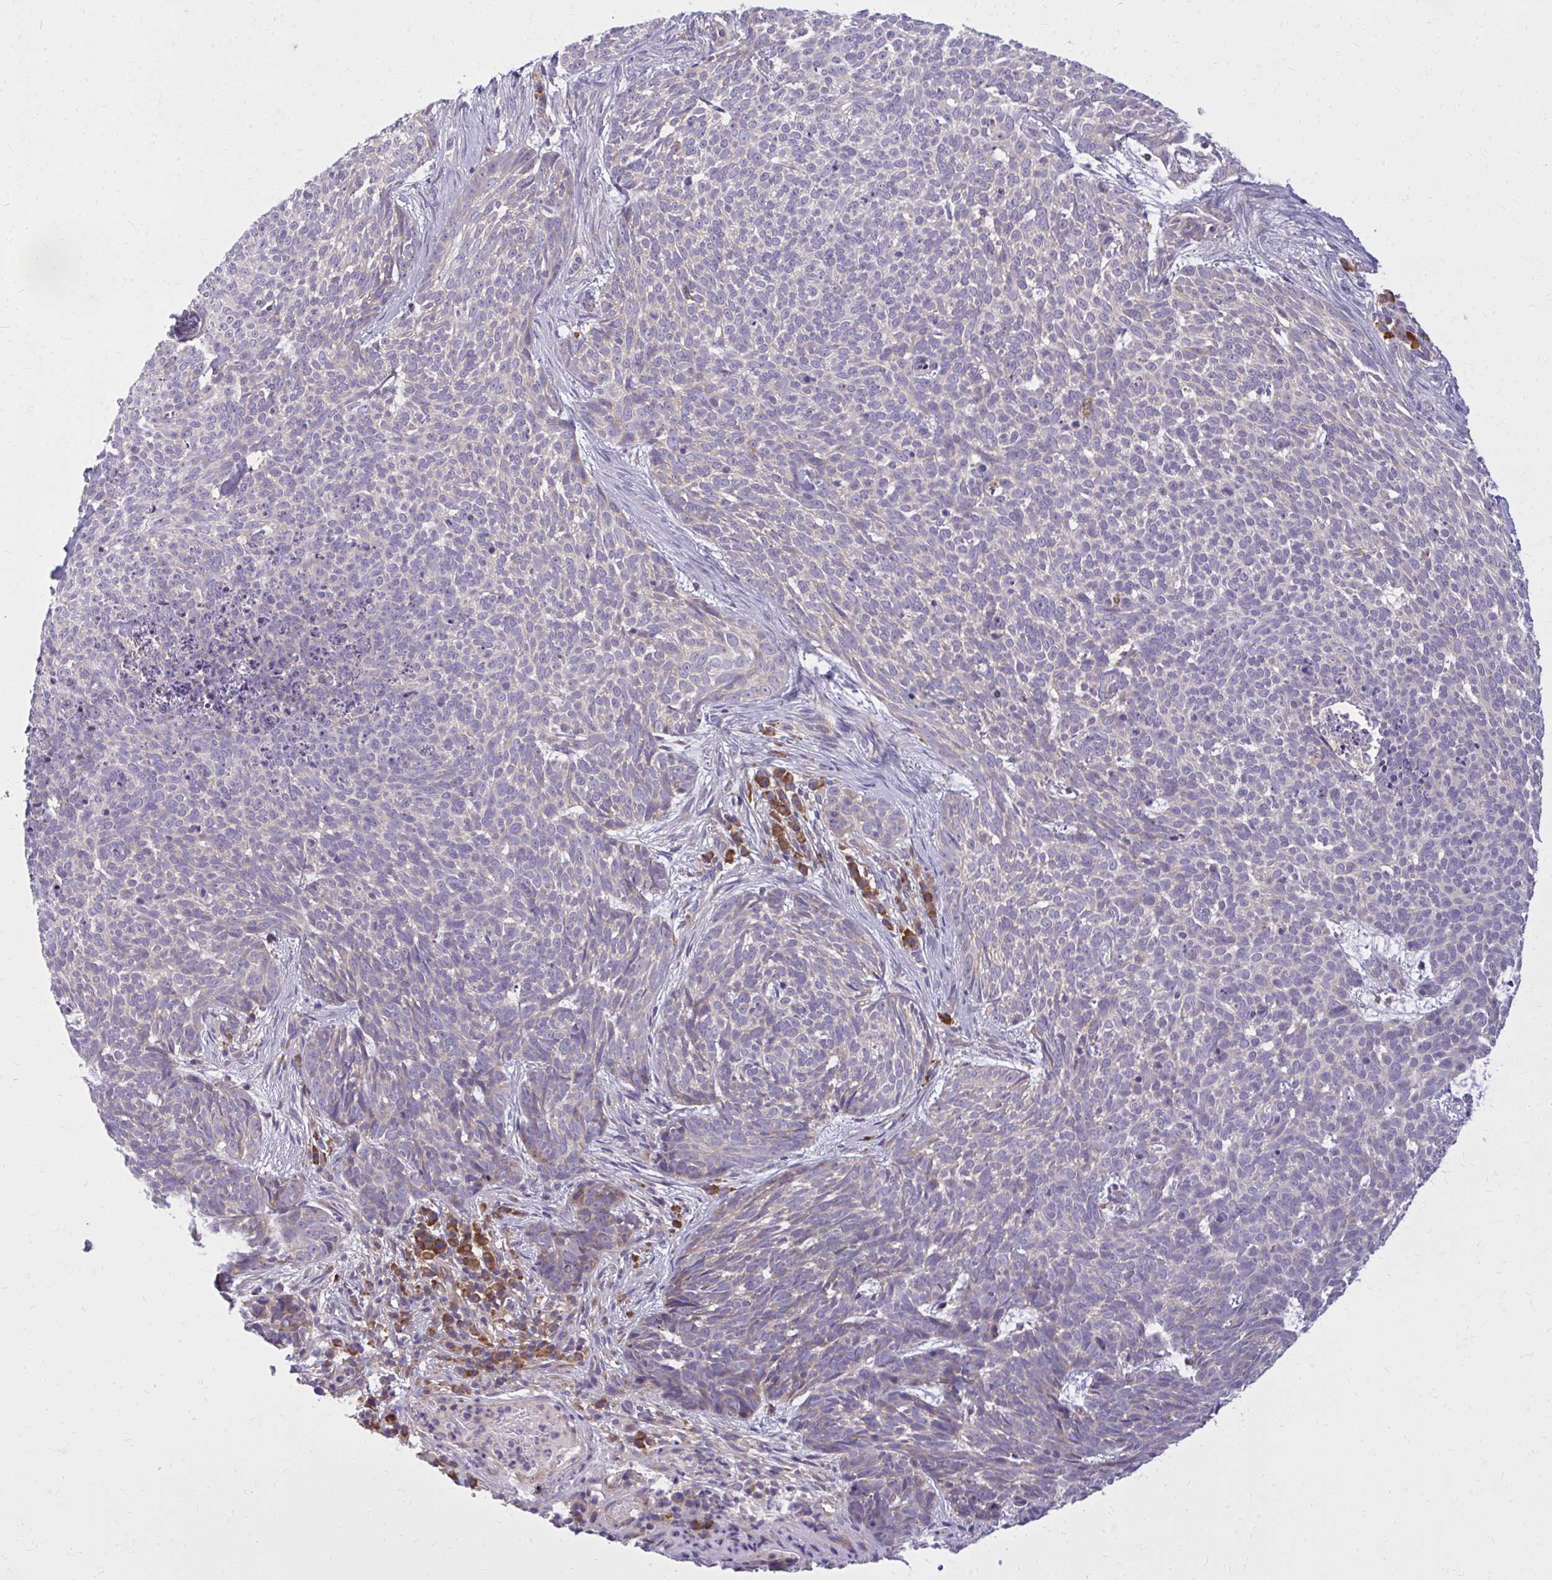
{"staining": {"intensity": "negative", "quantity": "none", "location": "none"}, "tissue": "skin cancer", "cell_type": "Tumor cells", "image_type": "cancer", "snomed": [{"axis": "morphology", "description": "Basal cell carcinoma"}, {"axis": "topography", "description": "Skin"}], "caption": "Tumor cells show no significant staining in basal cell carcinoma (skin). The staining was performed using DAB (3,3'-diaminobenzidine) to visualize the protein expression in brown, while the nuclei were stained in blue with hematoxylin (Magnification: 20x).", "gene": "CEMP1", "patient": {"sex": "female", "age": 93}}